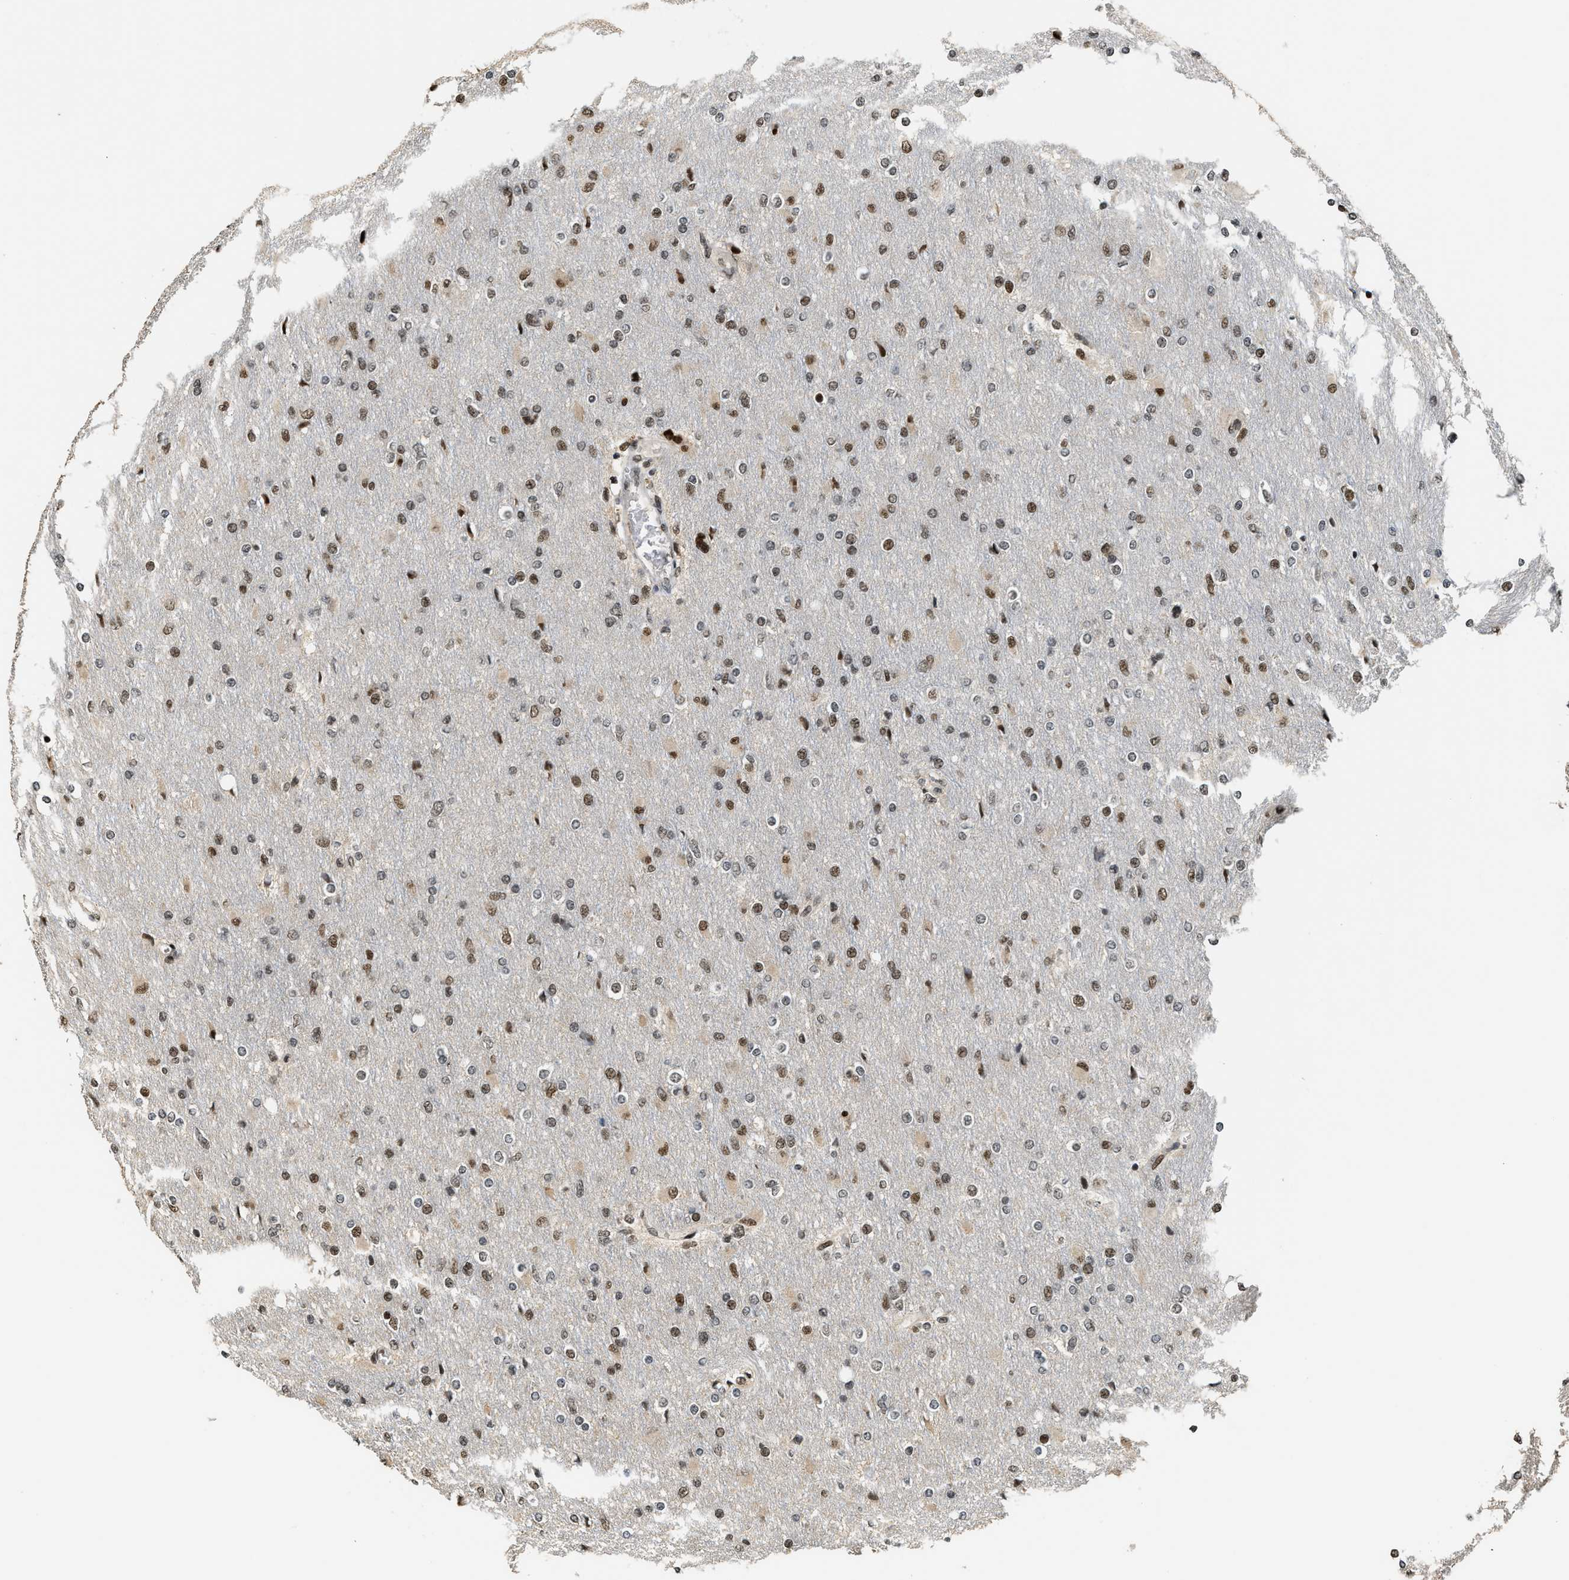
{"staining": {"intensity": "moderate", "quantity": "25%-75%", "location": "nuclear"}, "tissue": "glioma", "cell_type": "Tumor cells", "image_type": "cancer", "snomed": [{"axis": "morphology", "description": "Glioma, malignant, High grade"}, {"axis": "topography", "description": "Cerebral cortex"}], "caption": "Human malignant high-grade glioma stained for a protein (brown) reveals moderate nuclear positive positivity in approximately 25%-75% of tumor cells.", "gene": "SERTAD2", "patient": {"sex": "female", "age": 36}}